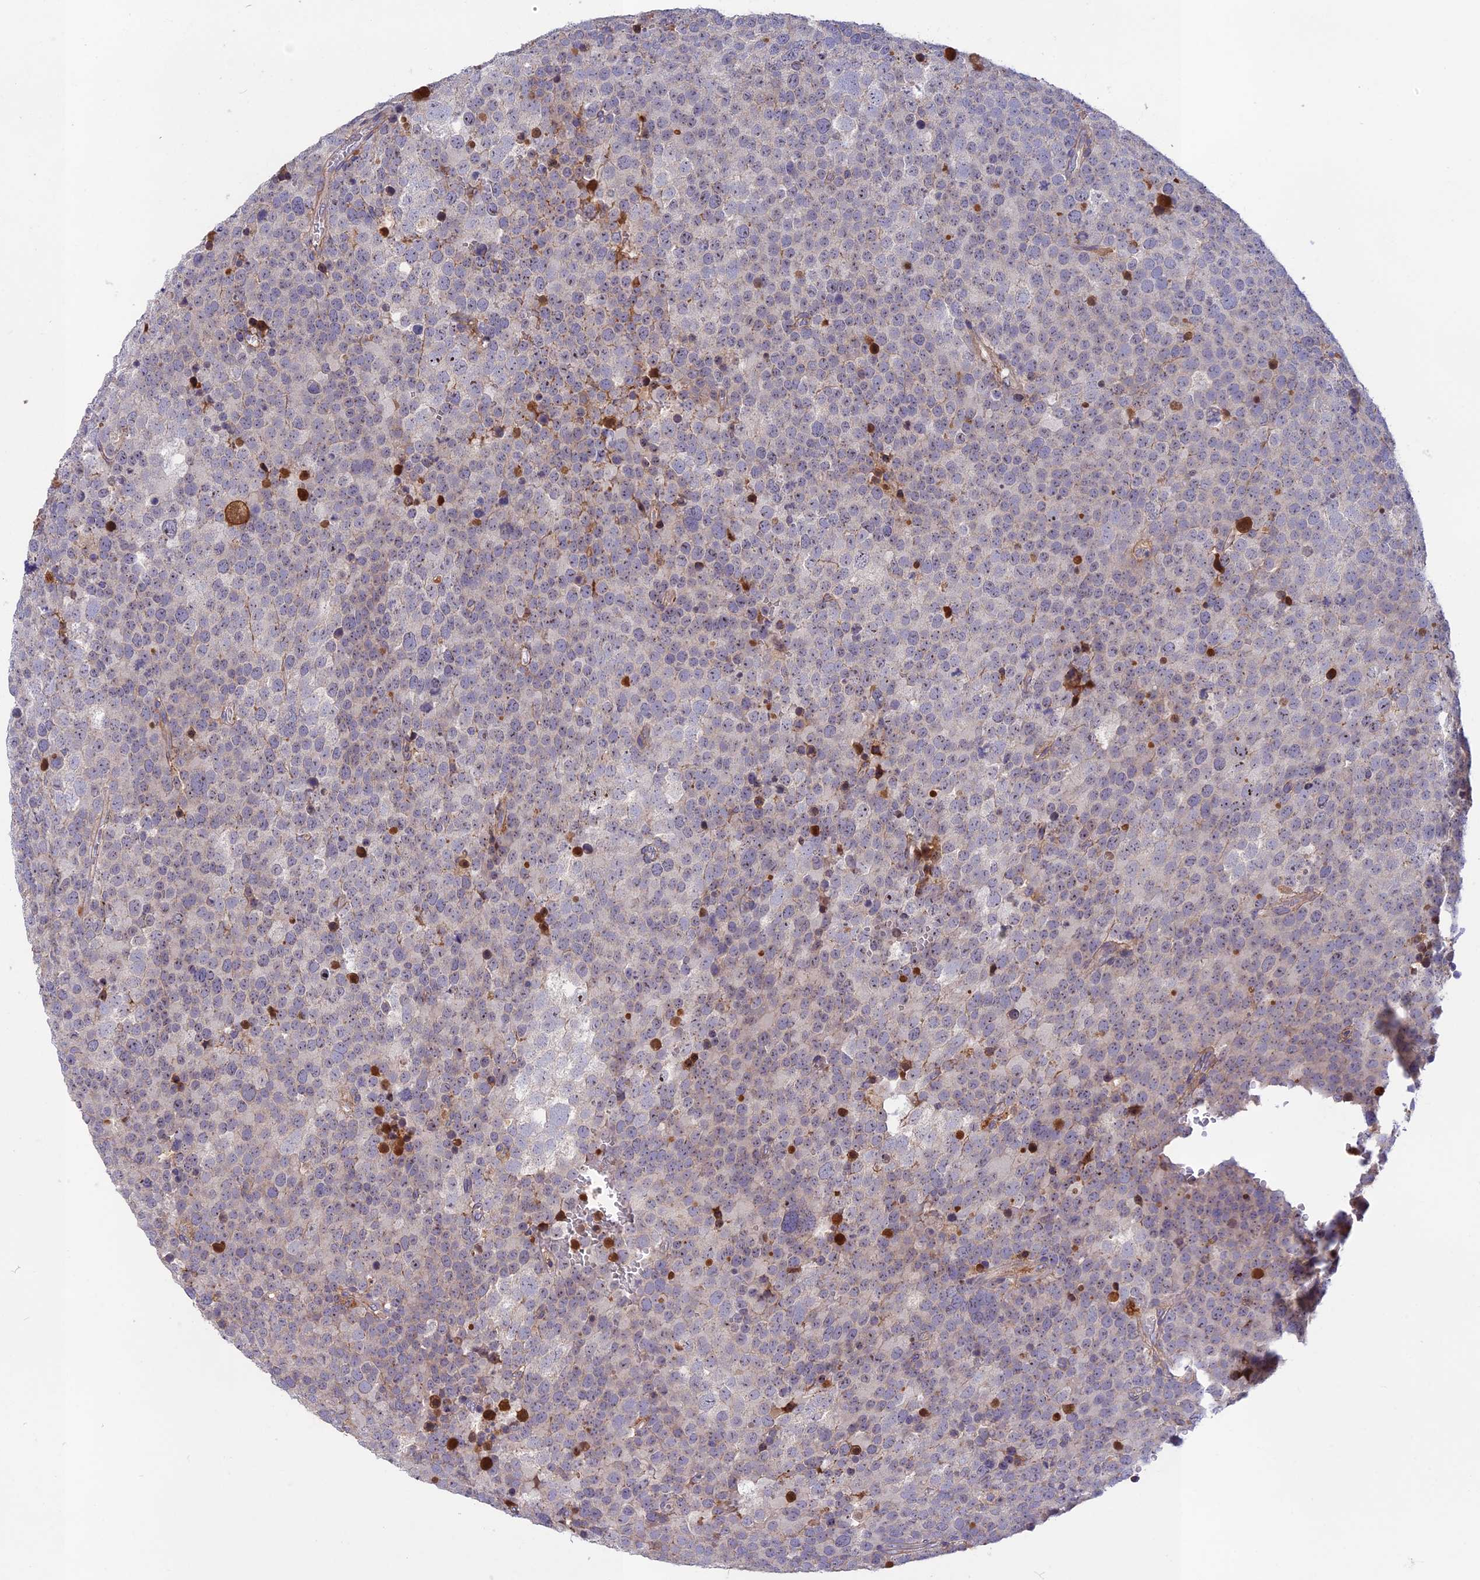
{"staining": {"intensity": "weak", "quantity": "<25%", "location": "cytoplasmic/membranous"}, "tissue": "testis cancer", "cell_type": "Tumor cells", "image_type": "cancer", "snomed": [{"axis": "morphology", "description": "Seminoma, NOS"}, {"axis": "topography", "description": "Testis"}], "caption": "Human testis cancer stained for a protein using immunohistochemistry shows no positivity in tumor cells.", "gene": "ADO", "patient": {"sex": "male", "age": 71}}